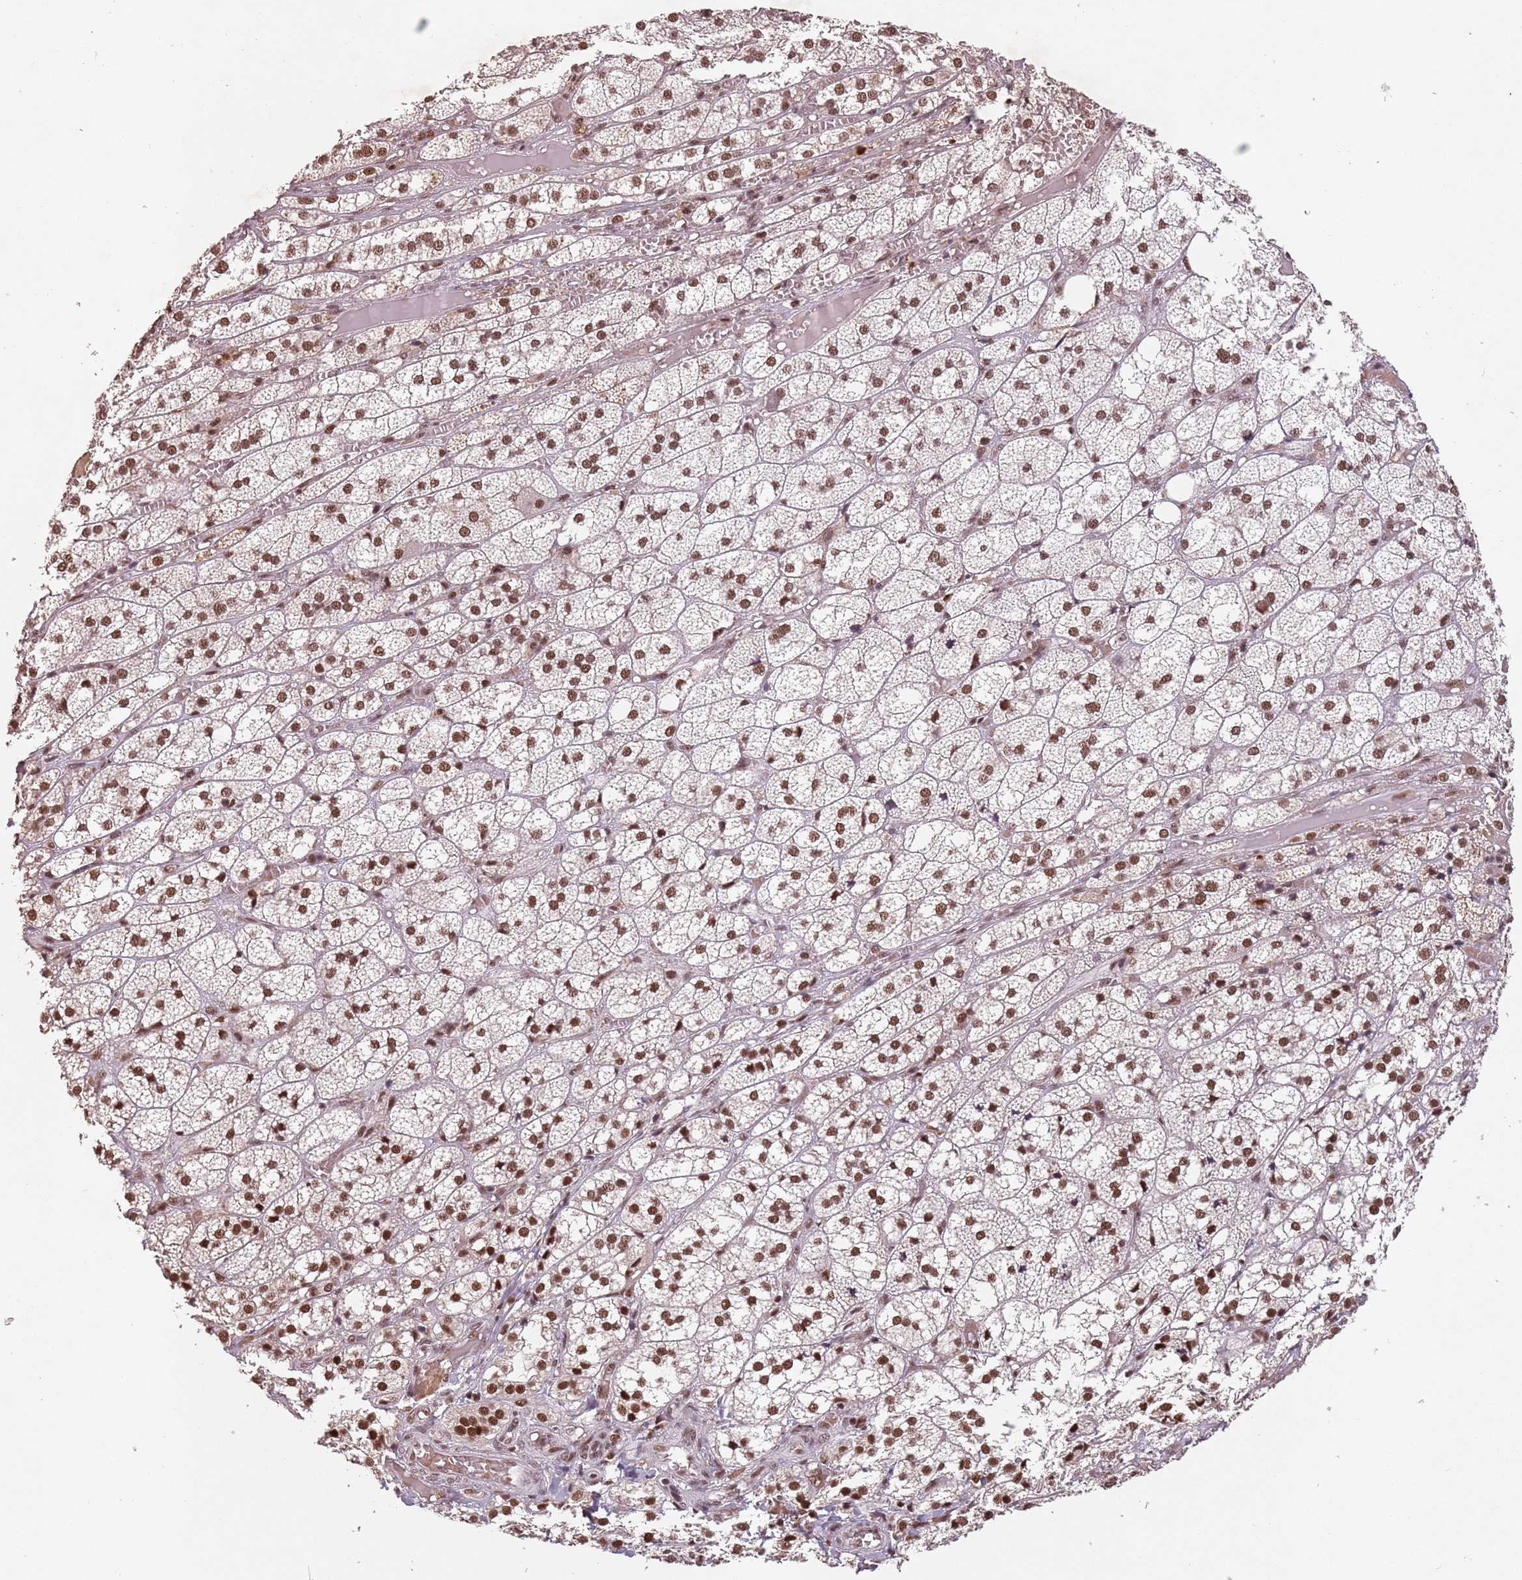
{"staining": {"intensity": "strong", "quantity": ">75%", "location": "nuclear"}, "tissue": "adrenal gland", "cell_type": "Glandular cells", "image_type": "normal", "snomed": [{"axis": "morphology", "description": "Normal tissue, NOS"}, {"axis": "topography", "description": "Adrenal gland"}], "caption": "Human adrenal gland stained with a brown dye displays strong nuclear positive expression in about >75% of glandular cells.", "gene": "NCBP1", "patient": {"sex": "female", "age": 61}}